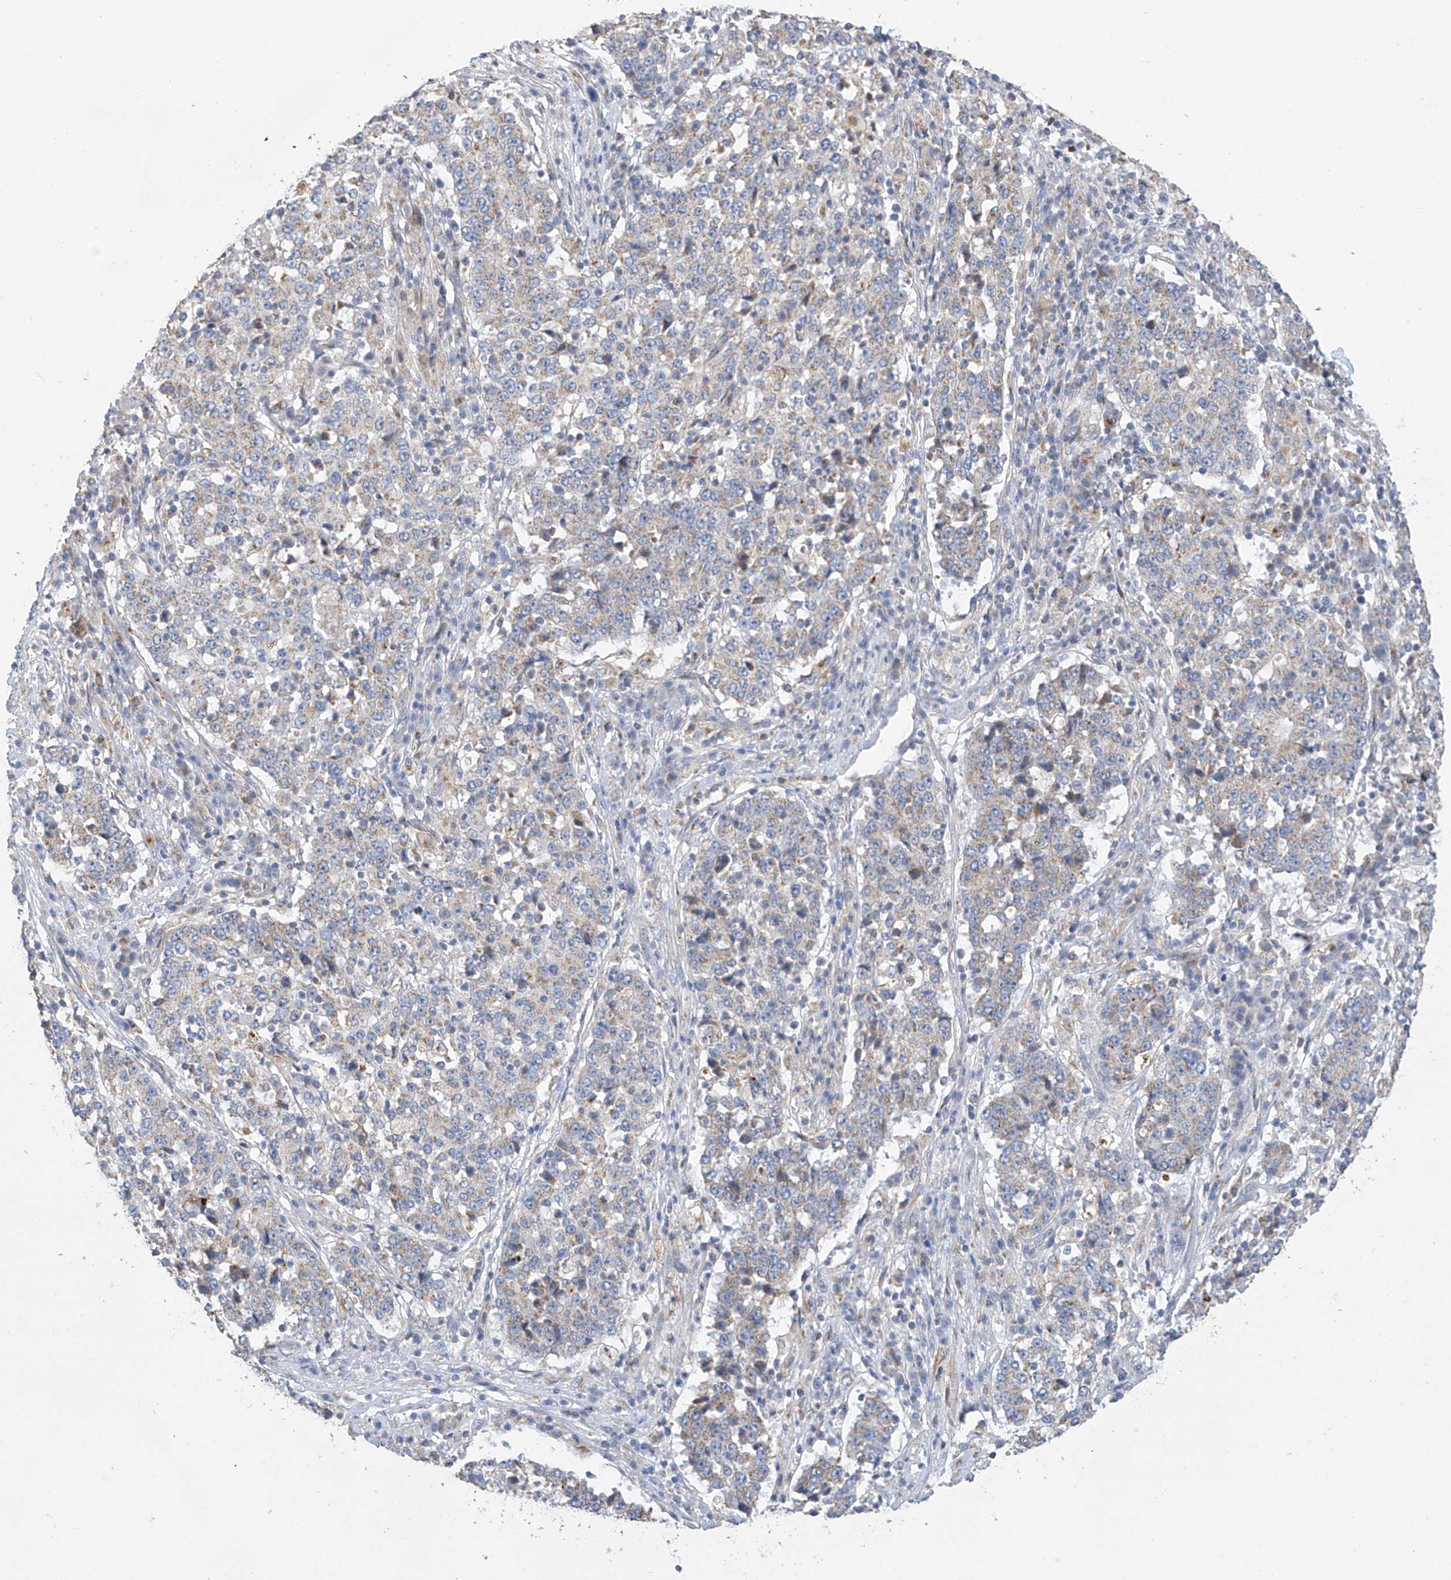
{"staining": {"intensity": "weak", "quantity": "<25%", "location": "cytoplasmic/membranous"}, "tissue": "stomach cancer", "cell_type": "Tumor cells", "image_type": "cancer", "snomed": [{"axis": "morphology", "description": "Adenocarcinoma, NOS"}, {"axis": "topography", "description": "Stomach"}], "caption": "Stomach cancer (adenocarcinoma) was stained to show a protein in brown. There is no significant expression in tumor cells.", "gene": "ITM2B", "patient": {"sex": "male", "age": 59}}